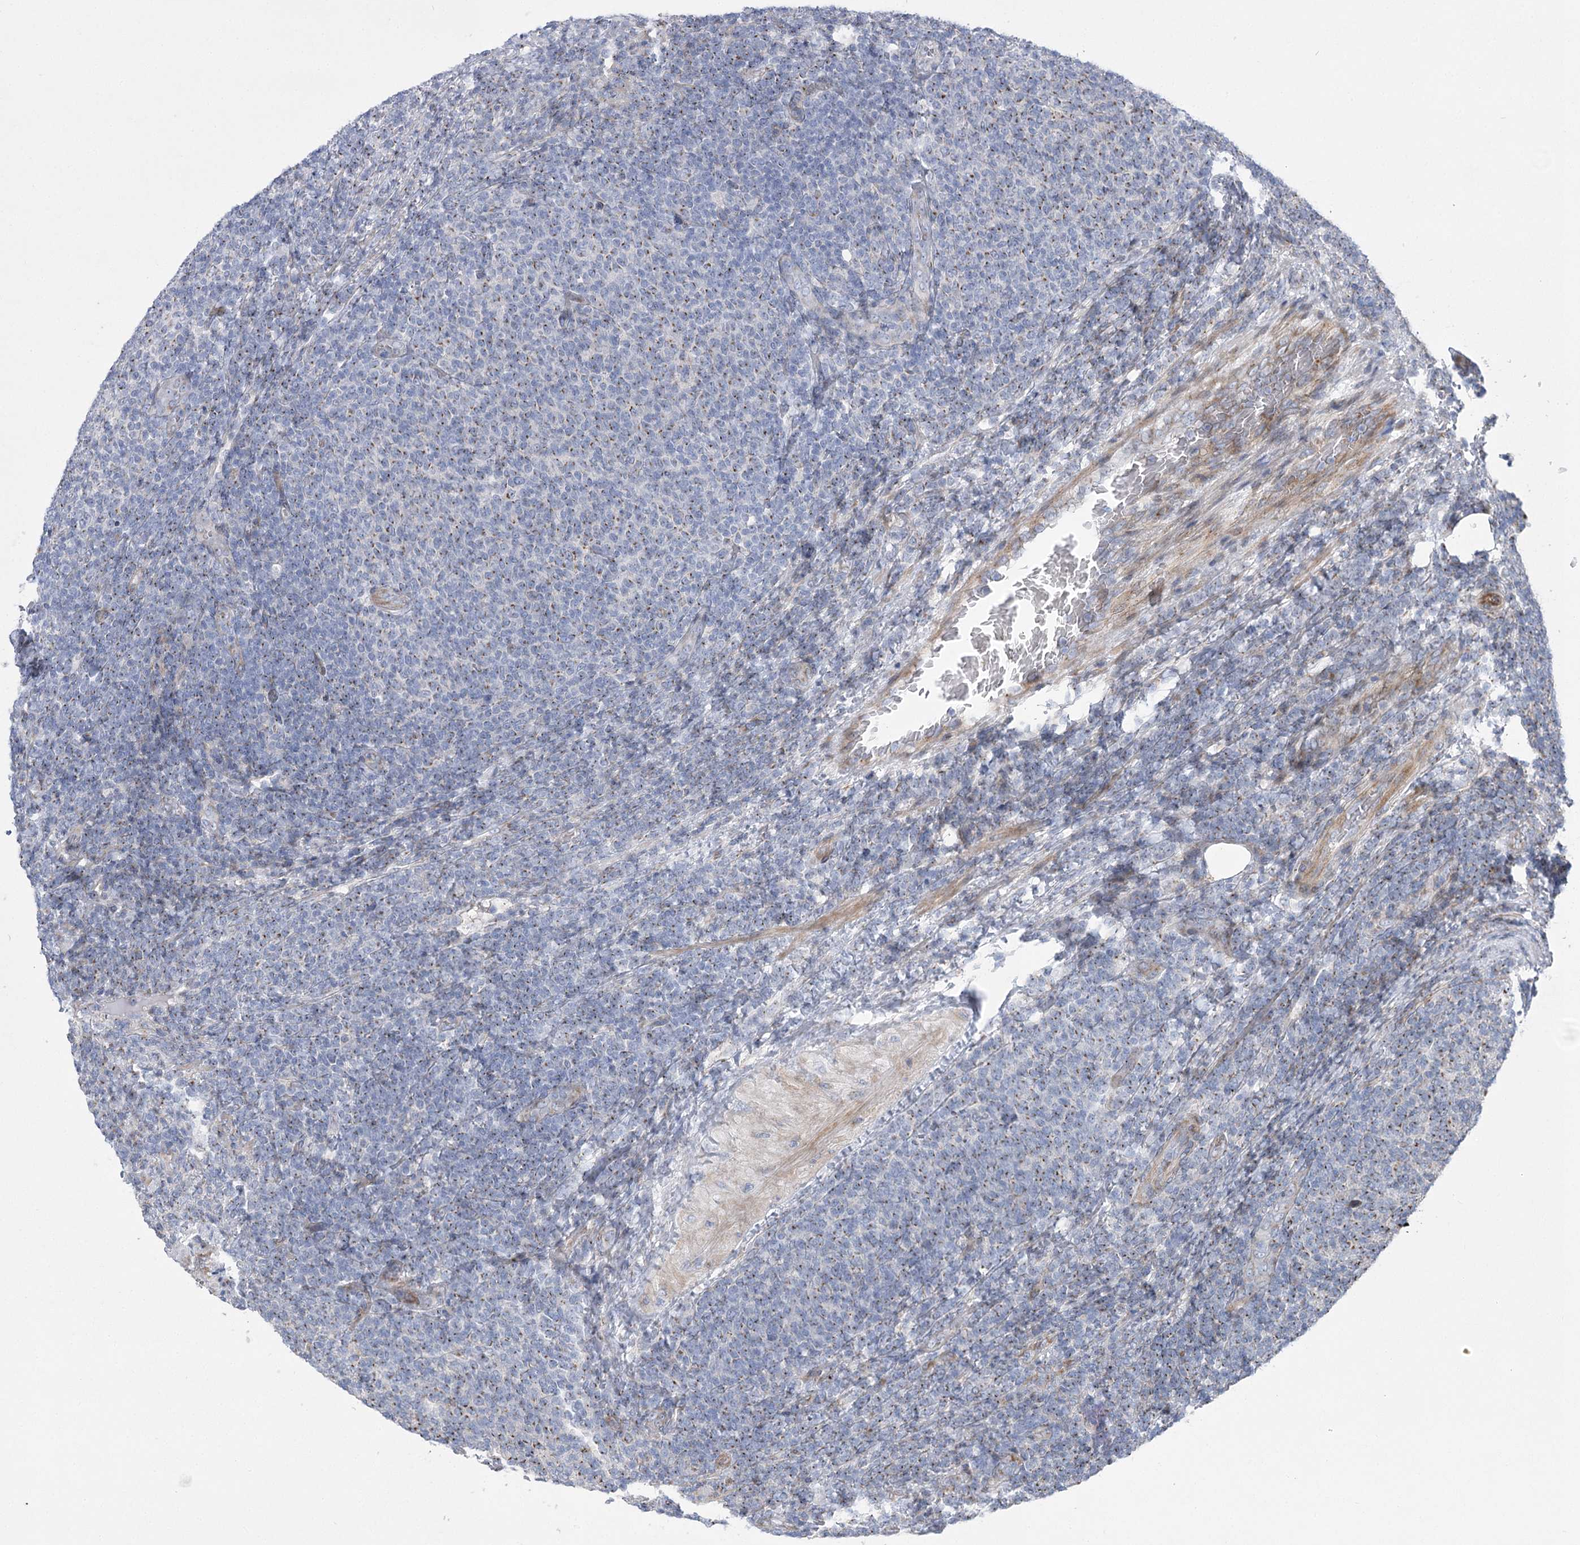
{"staining": {"intensity": "moderate", "quantity": "25%-75%", "location": "cytoplasmic/membranous"}, "tissue": "lymphoma", "cell_type": "Tumor cells", "image_type": "cancer", "snomed": [{"axis": "morphology", "description": "Malignant lymphoma, non-Hodgkin's type, Low grade"}, {"axis": "topography", "description": "Lymph node"}], "caption": "Human low-grade malignant lymphoma, non-Hodgkin's type stained for a protein (brown) demonstrates moderate cytoplasmic/membranous positive positivity in approximately 25%-75% of tumor cells.", "gene": "NME7", "patient": {"sex": "male", "age": 66}}